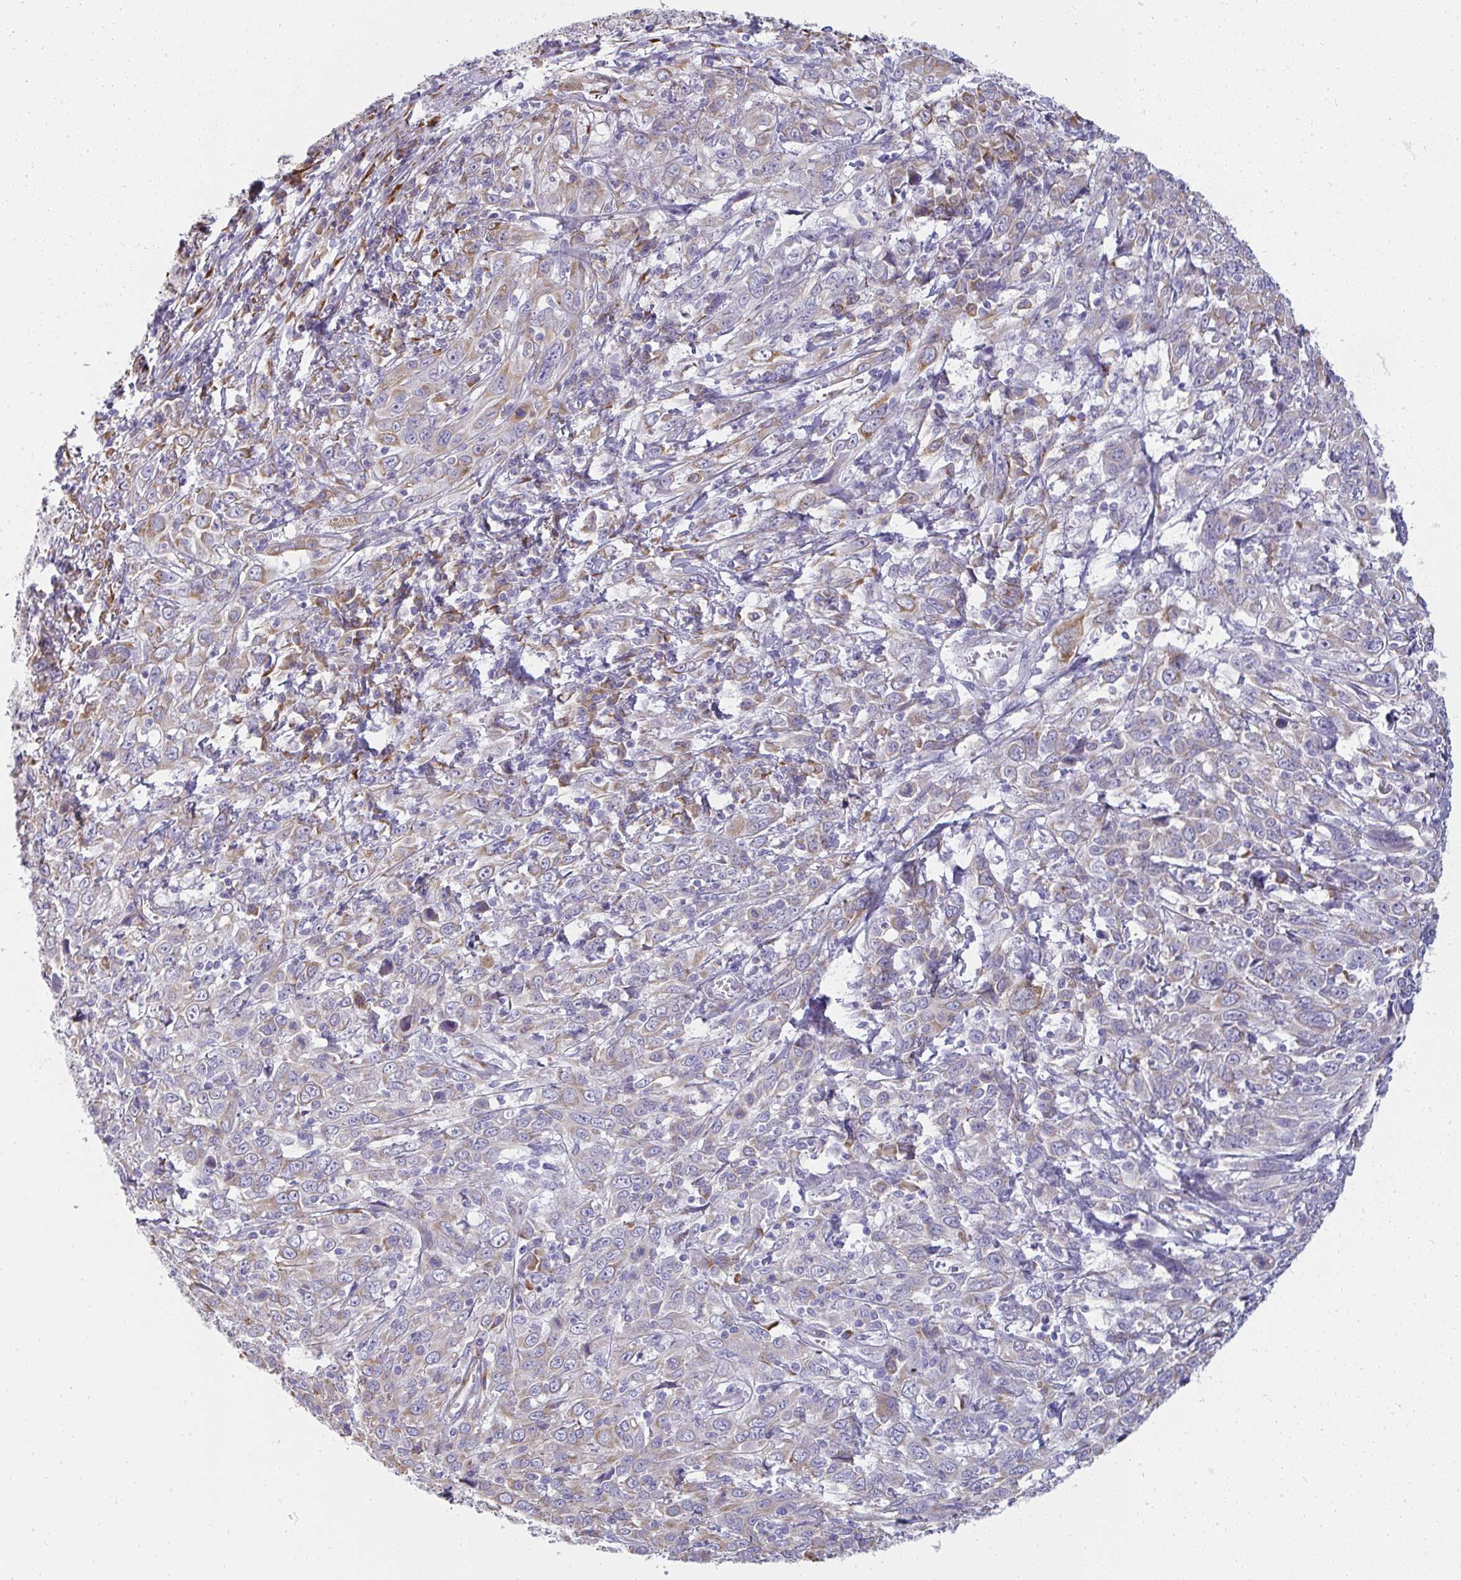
{"staining": {"intensity": "weak", "quantity": "<25%", "location": "cytoplasmic/membranous"}, "tissue": "cervical cancer", "cell_type": "Tumor cells", "image_type": "cancer", "snomed": [{"axis": "morphology", "description": "Squamous cell carcinoma, NOS"}, {"axis": "topography", "description": "Cervix"}], "caption": "DAB (3,3'-diaminobenzidine) immunohistochemical staining of cervical squamous cell carcinoma exhibits no significant staining in tumor cells.", "gene": "SHROOM1", "patient": {"sex": "female", "age": 46}}